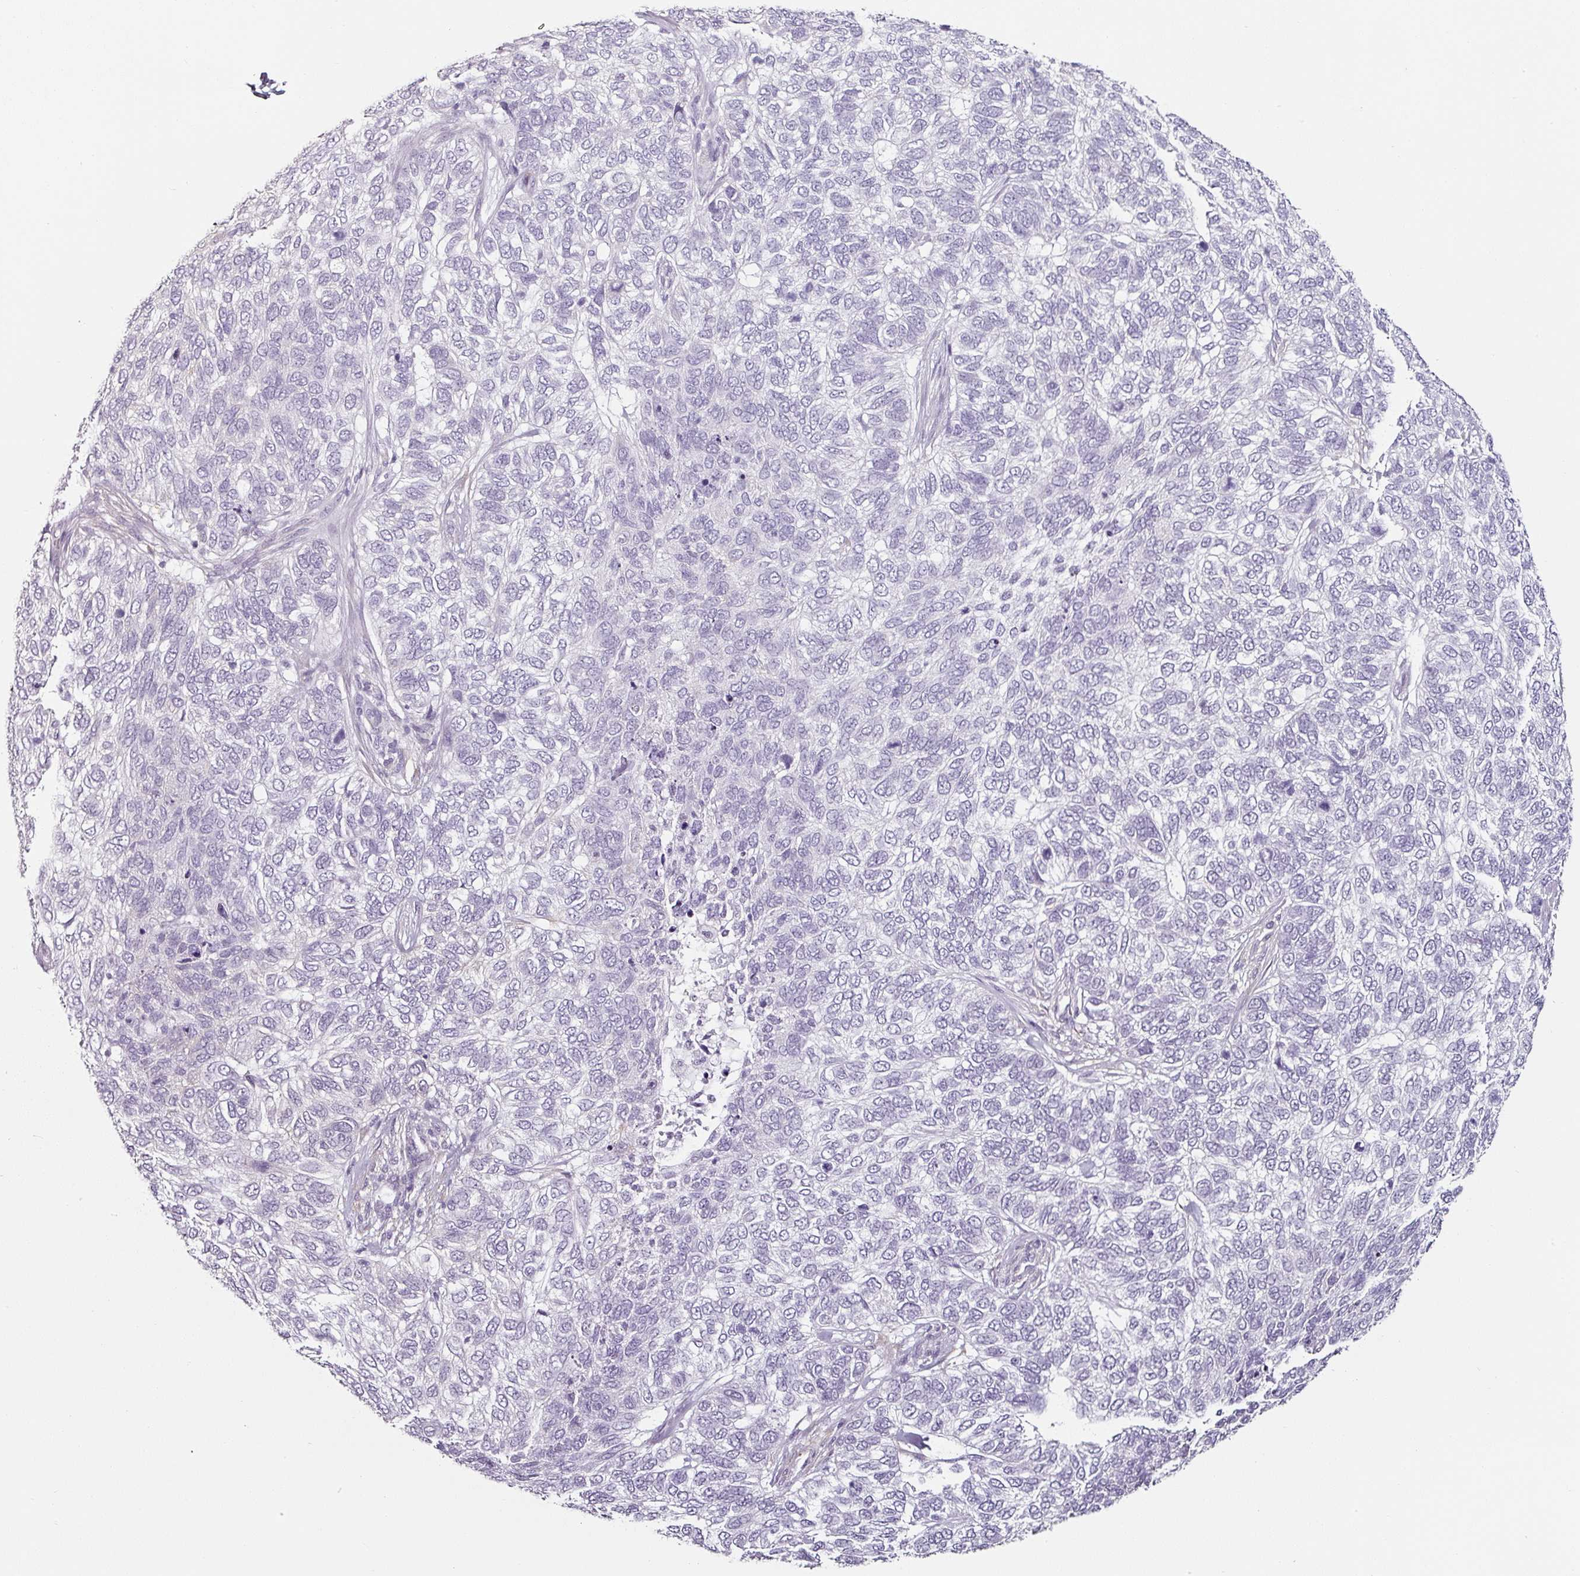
{"staining": {"intensity": "negative", "quantity": "none", "location": "none"}, "tissue": "skin cancer", "cell_type": "Tumor cells", "image_type": "cancer", "snomed": [{"axis": "morphology", "description": "Basal cell carcinoma"}, {"axis": "topography", "description": "Skin"}], "caption": "A micrograph of human basal cell carcinoma (skin) is negative for staining in tumor cells.", "gene": "CAP2", "patient": {"sex": "female", "age": 65}}